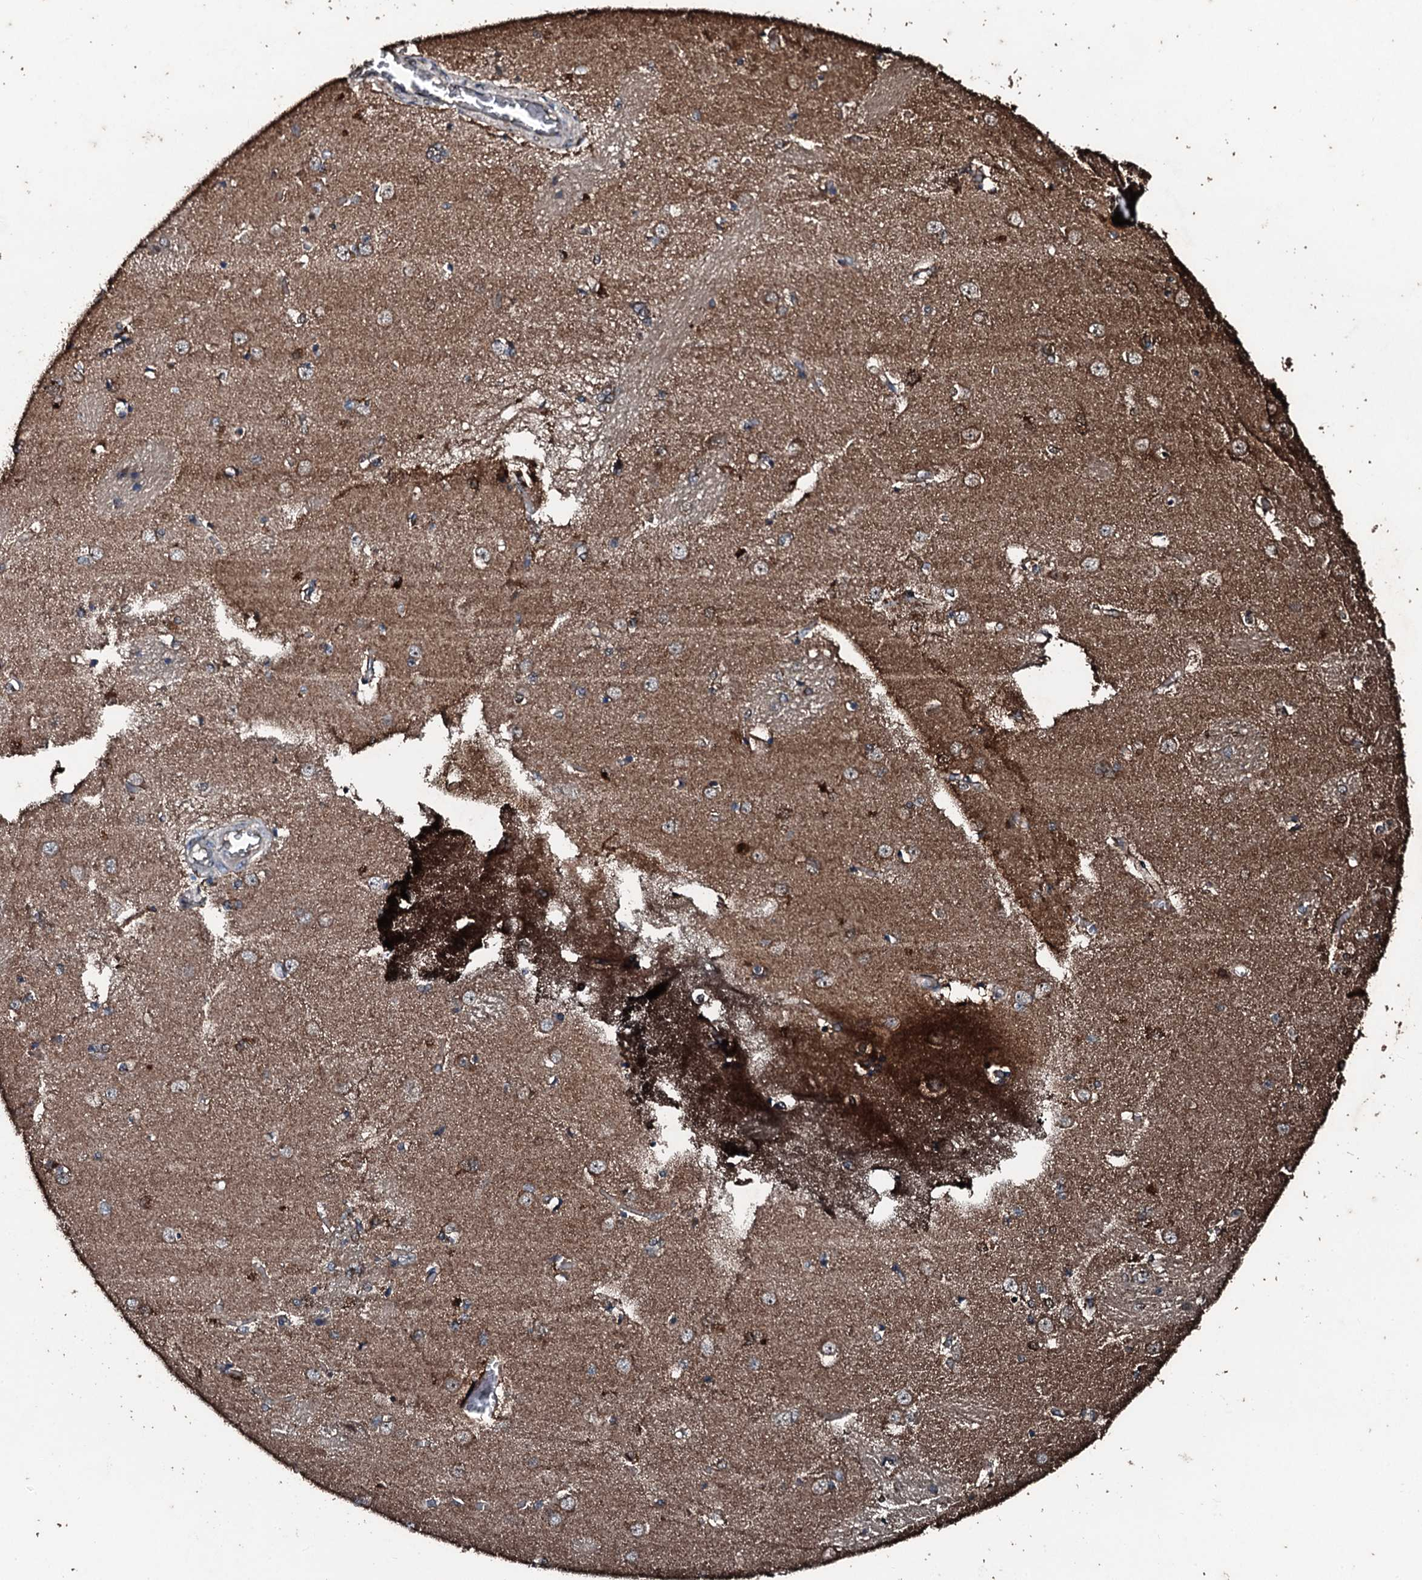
{"staining": {"intensity": "moderate", "quantity": "<25%", "location": "cytoplasmic/membranous"}, "tissue": "caudate", "cell_type": "Glial cells", "image_type": "normal", "snomed": [{"axis": "morphology", "description": "Normal tissue, NOS"}, {"axis": "topography", "description": "Lateral ventricle wall"}], "caption": "Protein staining of normal caudate exhibits moderate cytoplasmic/membranous staining in approximately <25% of glial cells.", "gene": "FAAP24", "patient": {"sex": "male", "age": 37}}